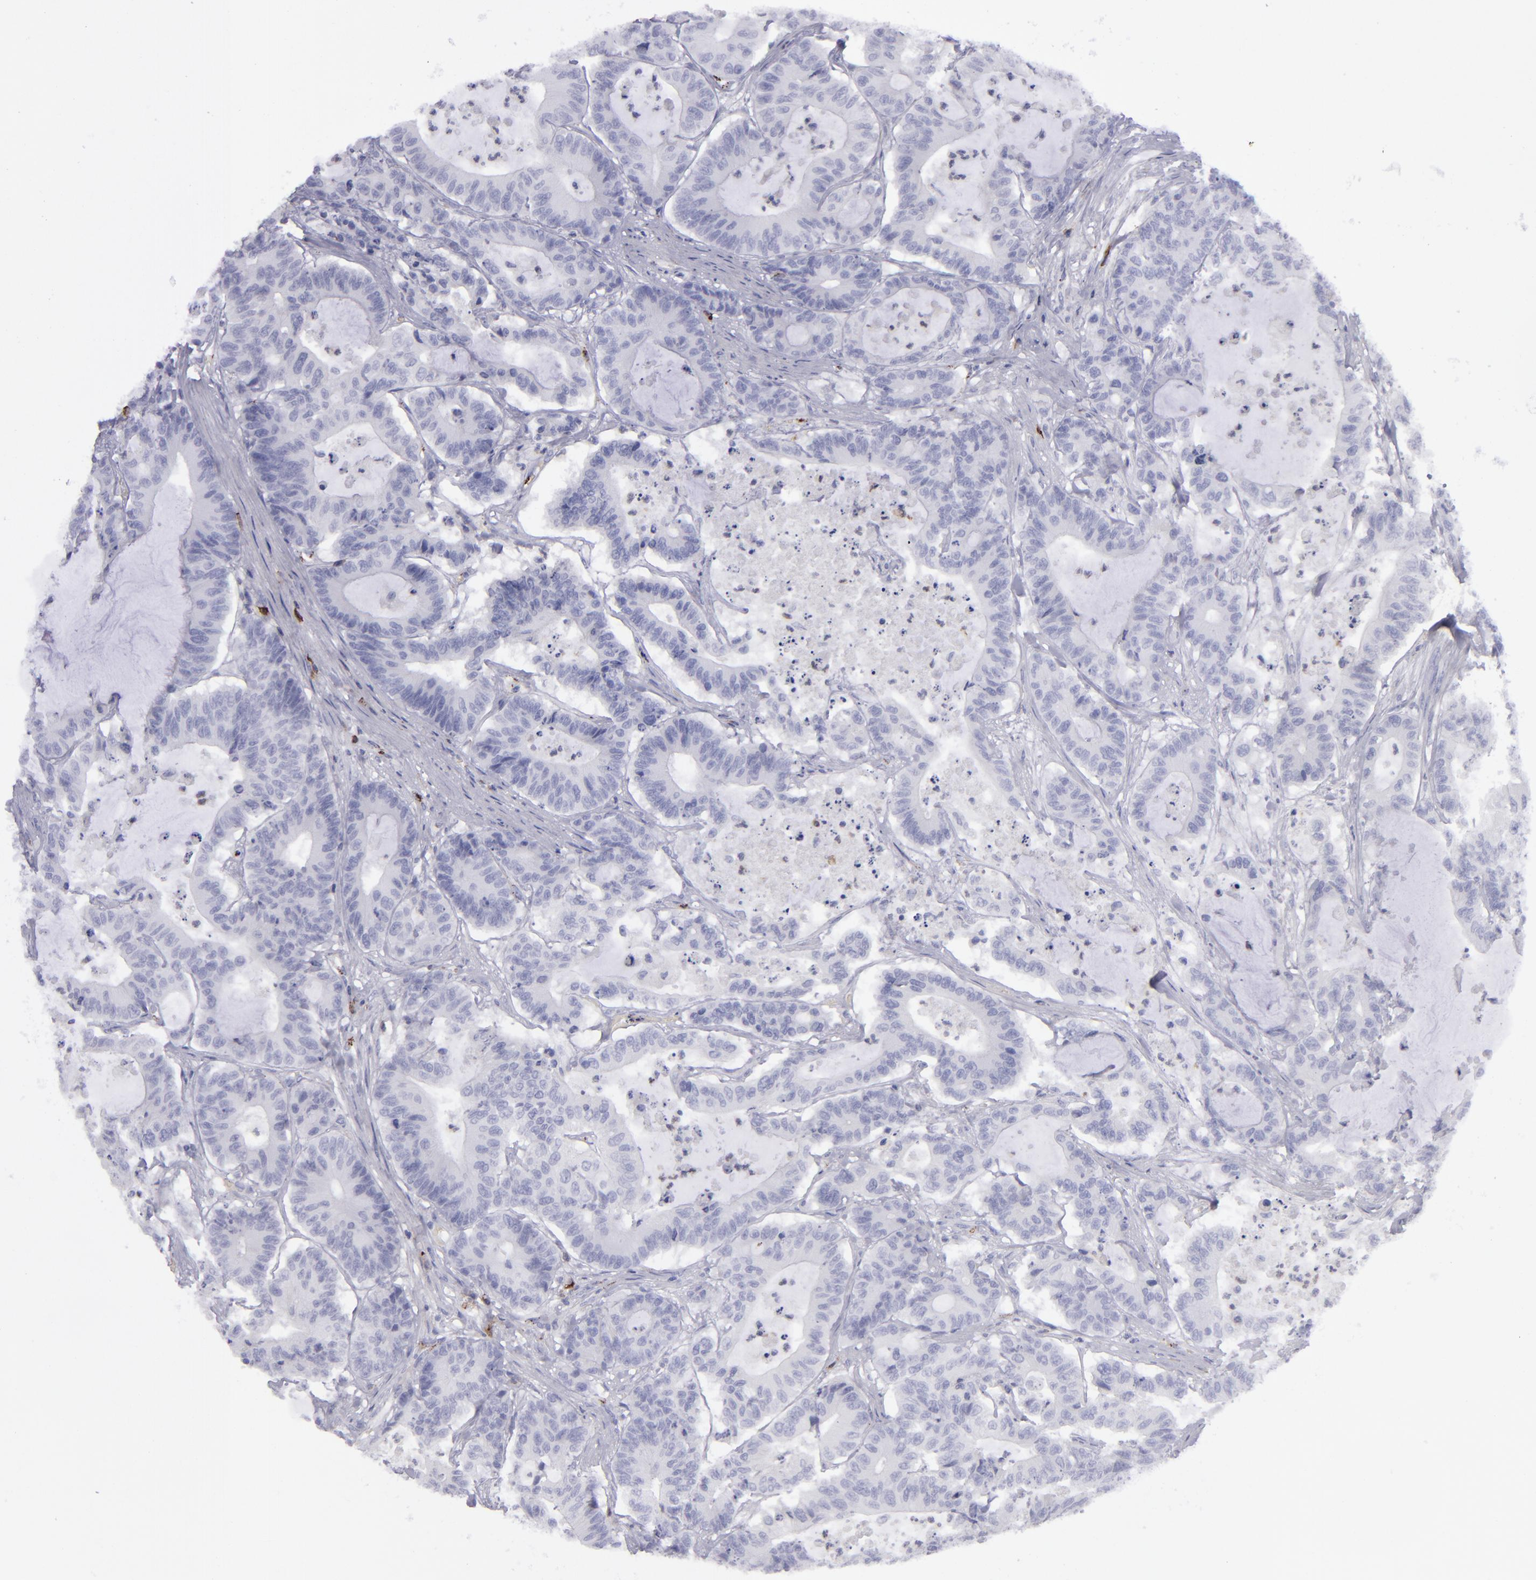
{"staining": {"intensity": "negative", "quantity": "none", "location": "none"}, "tissue": "colorectal cancer", "cell_type": "Tumor cells", "image_type": "cancer", "snomed": [{"axis": "morphology", "description": "Adenocarcinoma, NOS"}, {"axis": "topography", "description": "Colon"}], "caption": "The micrograph shows no significant positivity in tumor cells of adenocarcinoma (colorectal).", "gene": "CD27", "patient": {"sex": "female", "age": 84}}